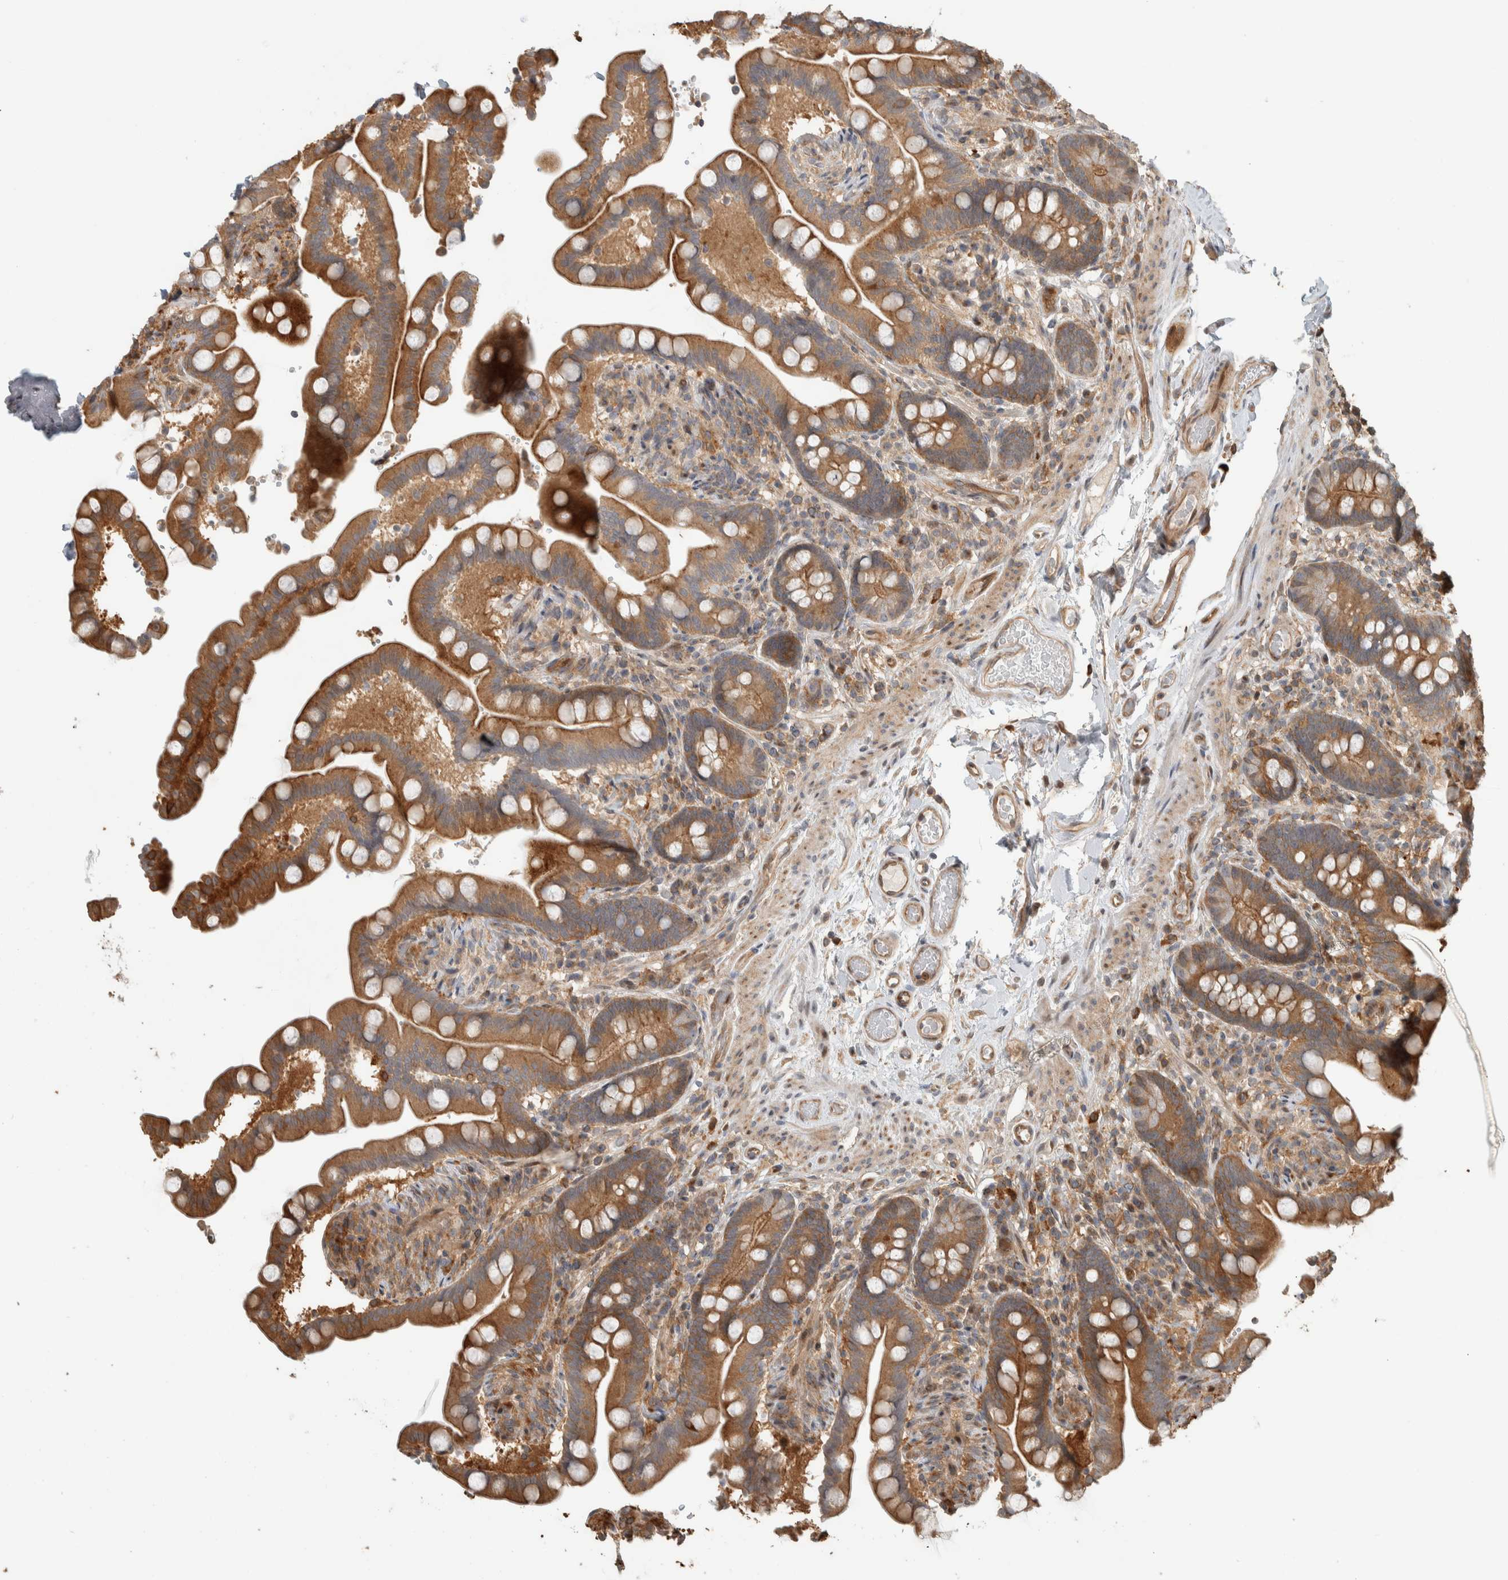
{"staining": {"intensity": "moderate", "quantity": ">75%", "location": "cytoplasmic/membranous"}, "tissue": "colon", "cell_type": "Endothelial cells", "image_type": "normal", "snomed": [{"axis": "morphology", "description": "Normal tissue, NOS"}, {"axis": "topography", "description": "Smooth muscle"}, {"axis": "topography", "description": "Colon"}], "caption": "Immunohistochemistry (IHC) (DAB) staining of normal colon exhibits moderate cytoplasmic/membranous protein expression in approximately >75% of endothelial cells.", "gene": "CNTROB", "patient": {"sex": "male", "age": 73}}